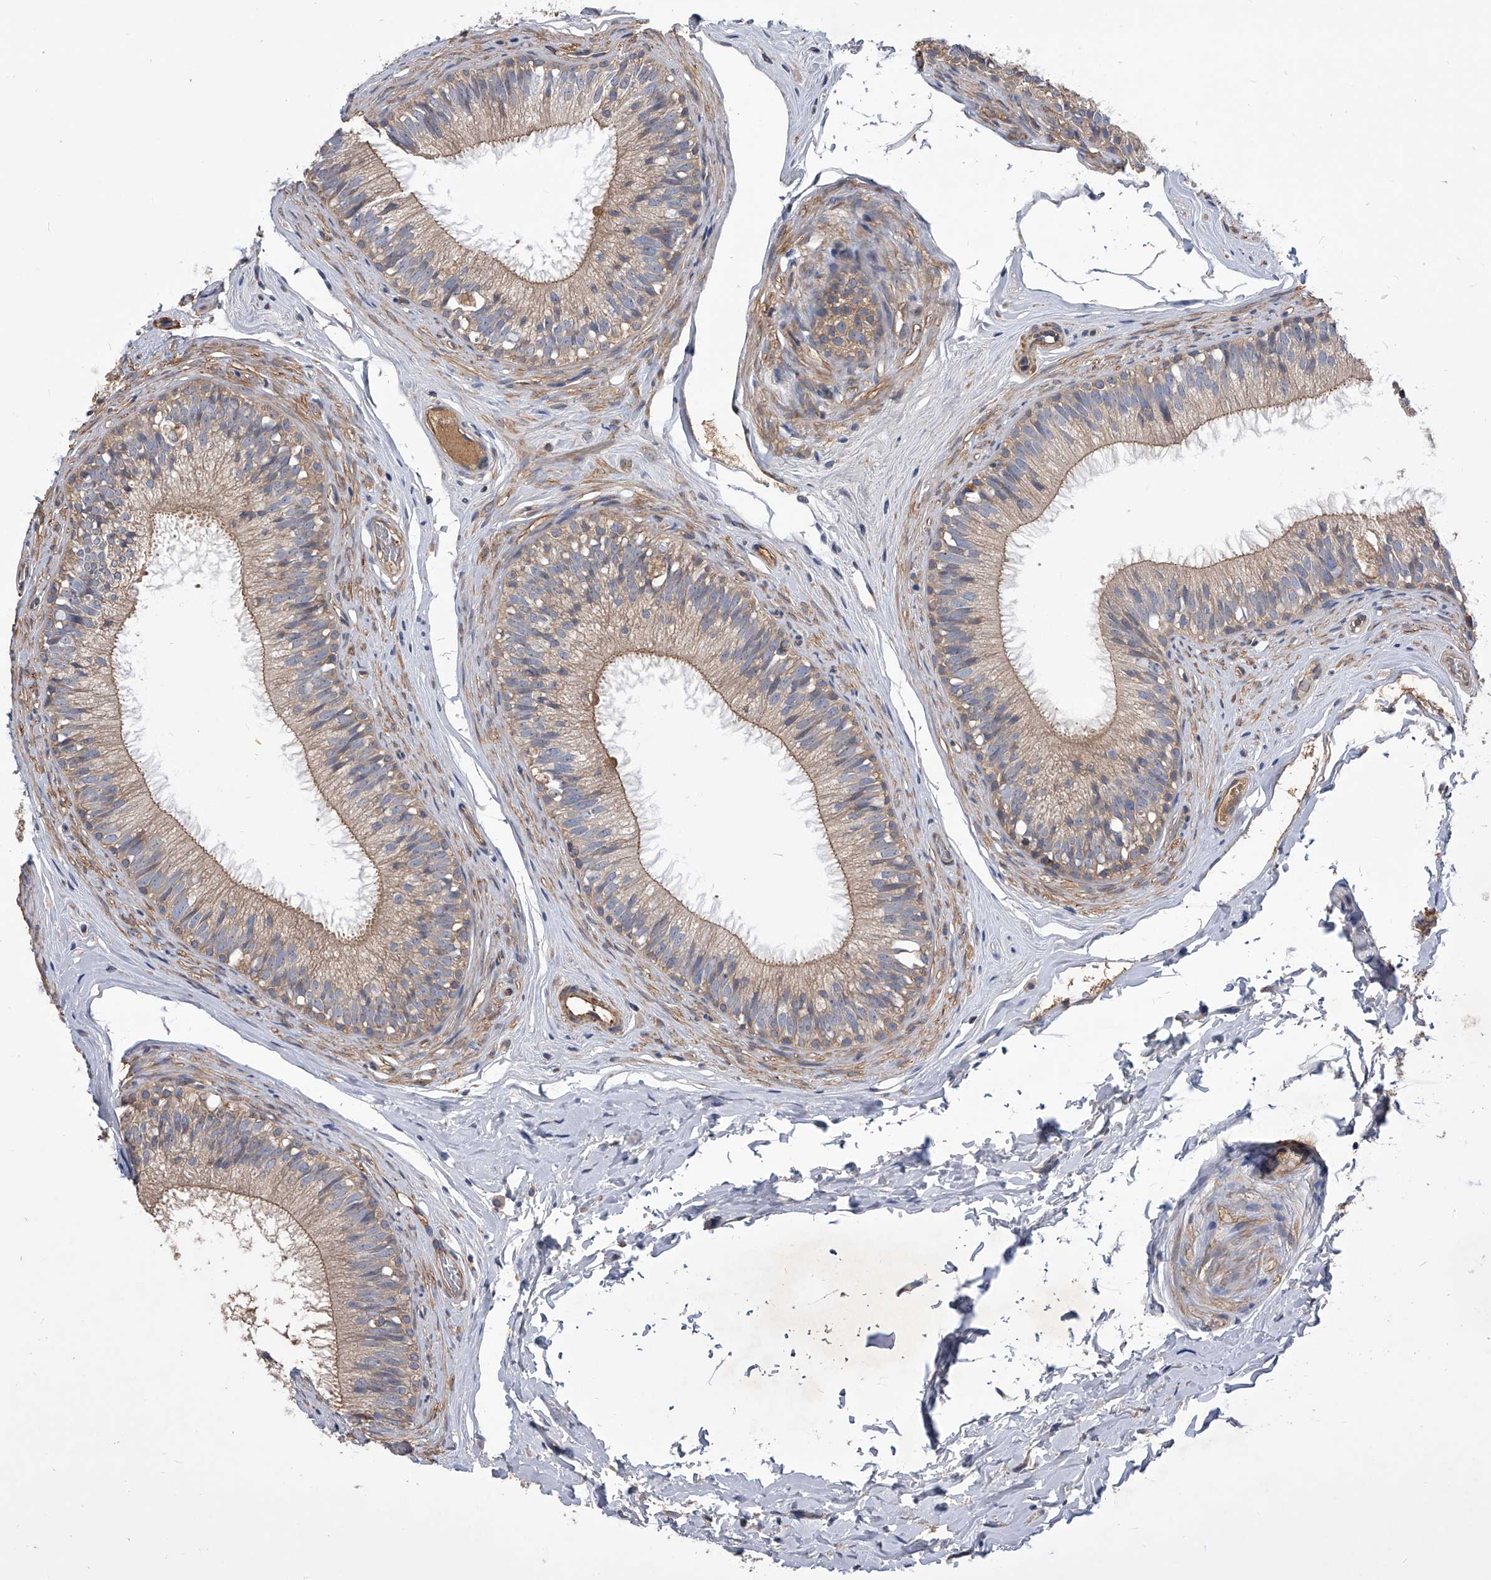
{"staining": {"intensity": "moderate", "quantity": "<25%", "location": "cytoplasmic/membranous"}, "tissue": "epididymis", "cell_type": "Glandular cells", "image_type": "normal", "snomed": [{"axis": "morphology", "description": "Normal tissue, NOS"}, {"axis": "topography", "description": "Epididymis"}], "caption": "The histopathology image demonstrates staining of benign epididymis, revealing moderate cytoplasmic/membranous protein staining (brown color) within glandular cells.", "gene": "CUL7", "patient": {"sex": "male", "age": 29}}